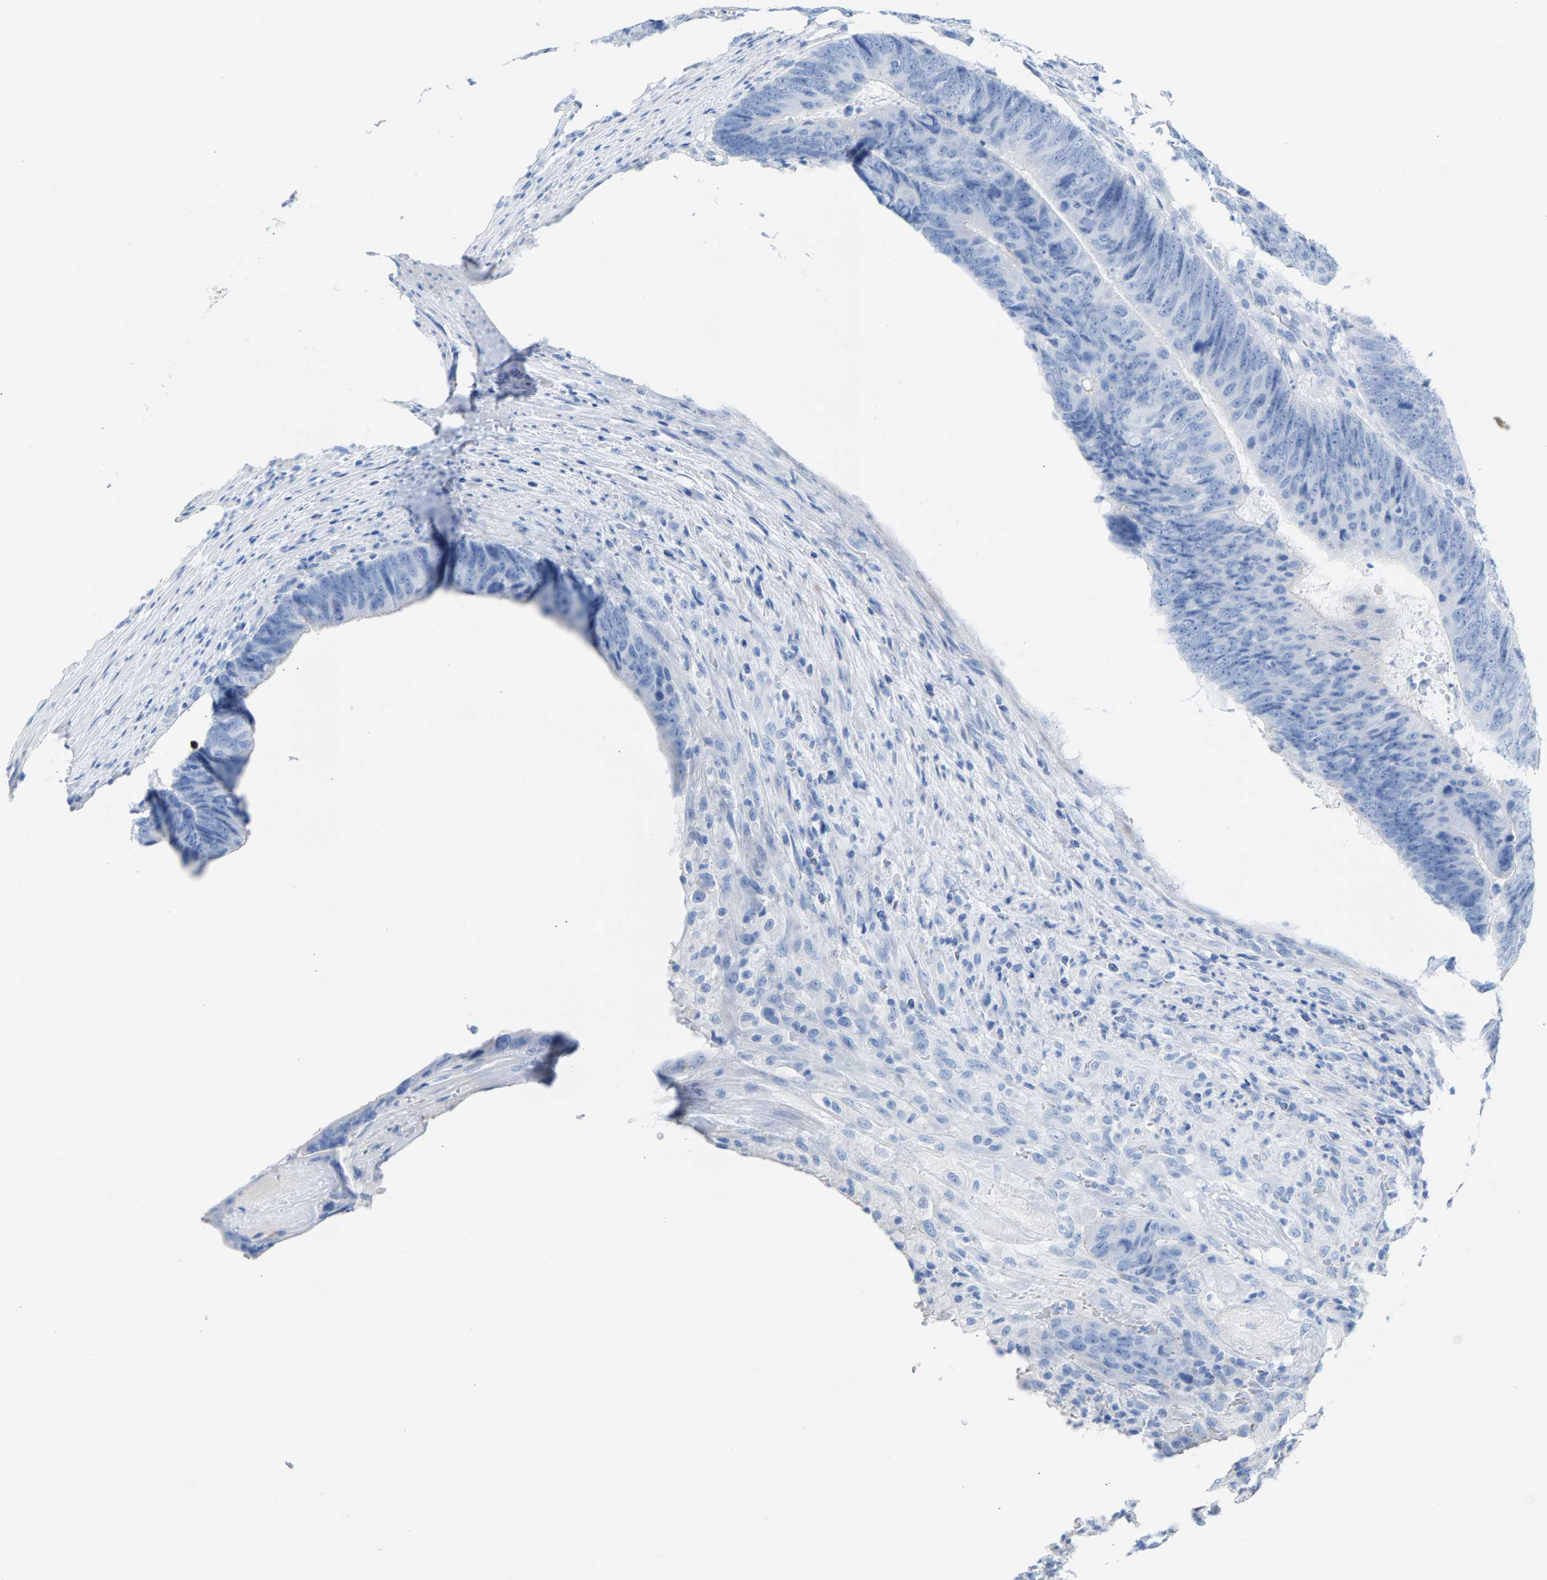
{"staining": {"intensity": "negative", "quantity": "none", "location": "none"}, "tissue": "colorectal cancer", "cell_type": "Tumor cells", "image_type": "cancer", "snomed": [{"axis": "morphology", "description": "Adenocarcinoma, NOS"}, {"axis": "topography", "description": "Colon"}], "caption": "Tumor cells are negative for protein expression in human colorectal cancer (adenocarcinoma). Nuclei are stained in blue.", "gene": "CPA1", "patient": {"sex": "male", "age": 56}}